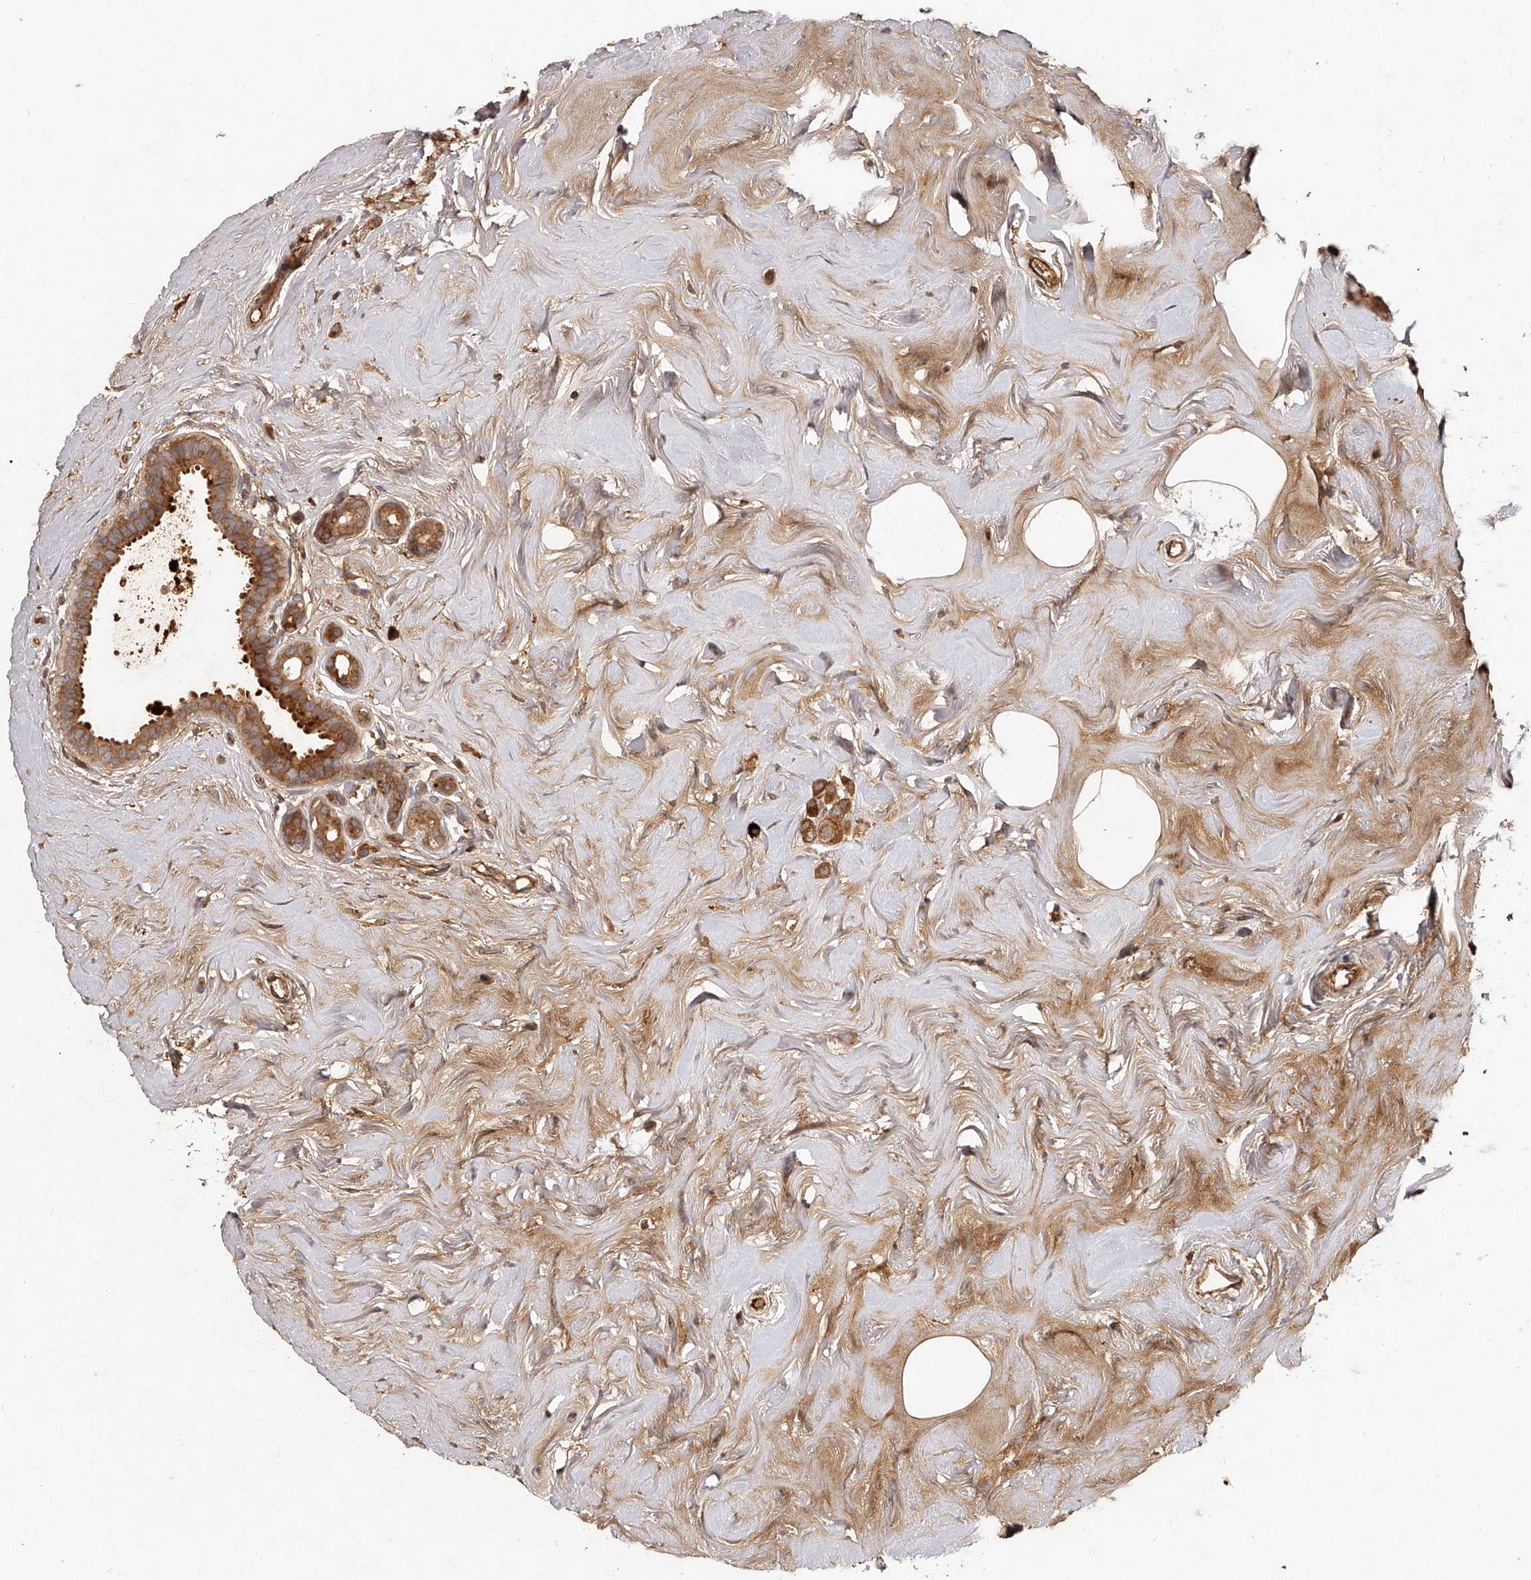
{"staining": {"intensity": "moderate", "quantity": ">75%", "location": "cytoplasmic/membranous"}, "tissue": "breast cancer", "cell_type": "Tumor cells", "image_type": "cancer", "snomed": [{"axis": "morphology", "description": "Lobular carcinoma"}, {"axis": "topography", "description": "Breast"}], "caption": "Immunohistochemical staining of human breast cancer (lobular carcinoma) reveals moderate cytoplasmic/membranous protein expression in approximately >75% of tumor cells. The staining was performed using DAB (3,3'-diaminobenzidine) to visualize the protein expression in brown, while the nuclei were stained in blue with hematoxylin (Magnification: 20x).", "gene": "CRYZL1", "patient": {"sex": "female", "age": 47}}